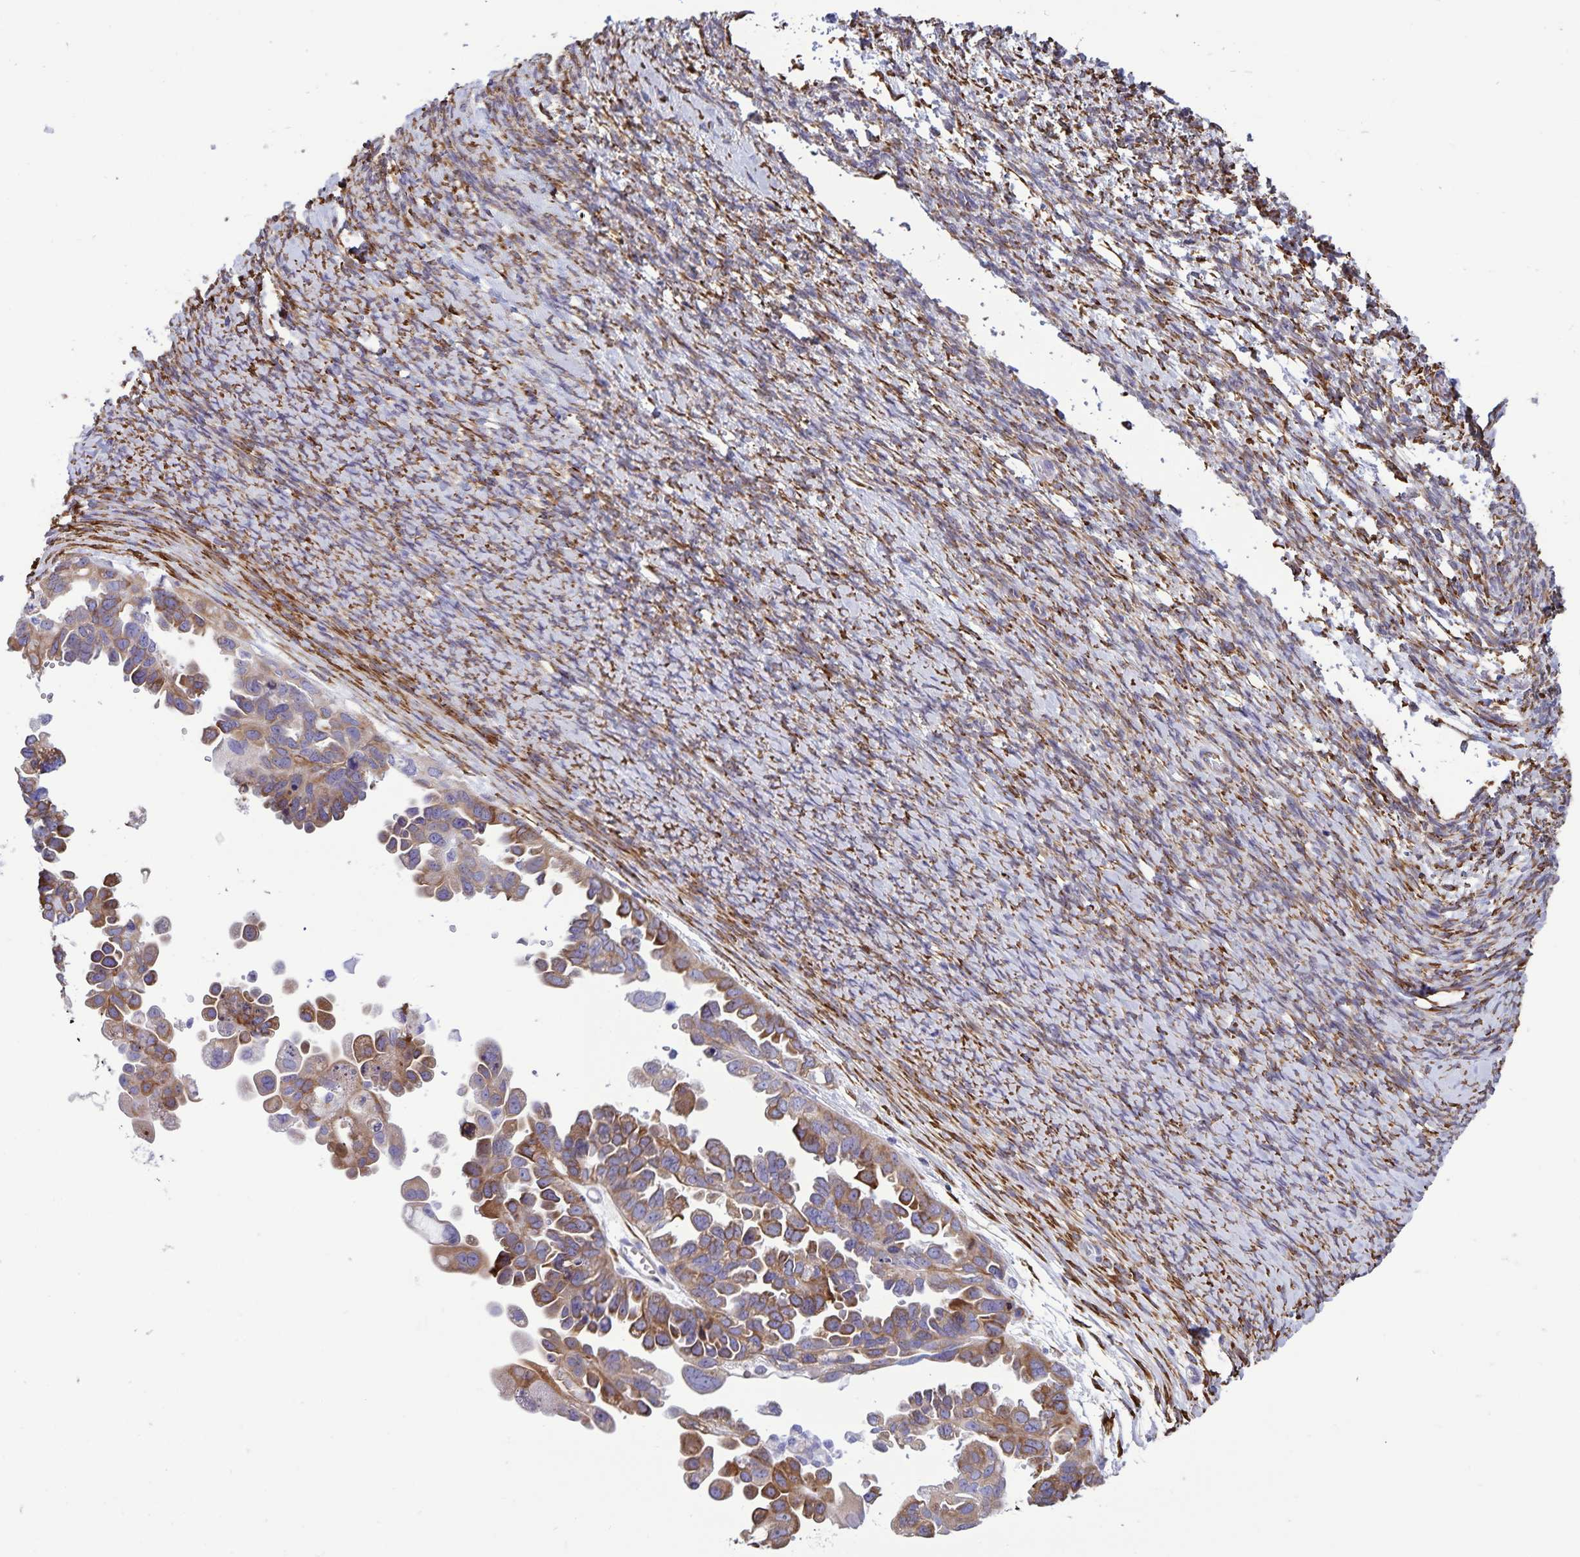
{"staining": {"intensity": "moderate", "quantity": ">75%", "location": "cytoplasmic/membranous"}, "tissue": "ovarian cancer", "cell_type": "Tumor cells", "image_type": "cancer", "snomed": [{"axis": "morphology", "description": "Cystadenocarcinoma, serous, NOS"}, {"axis": "topography", "description": "Ovary"}], "caption": "Immunohistochemistry staining of ovarian cancer, which reveals medium levels of moderate cytoplasmic/membranous positivity in approximately >75% of tumor cells indicating moderate cytoplasmic/membranous protein positivity. The staining was performed using DAB (brown) for protein detection and nuclei were counterstained in hematoxylin (blue).", "gene": "RCN1", "patient": {"sex": "female", "age": 53}}